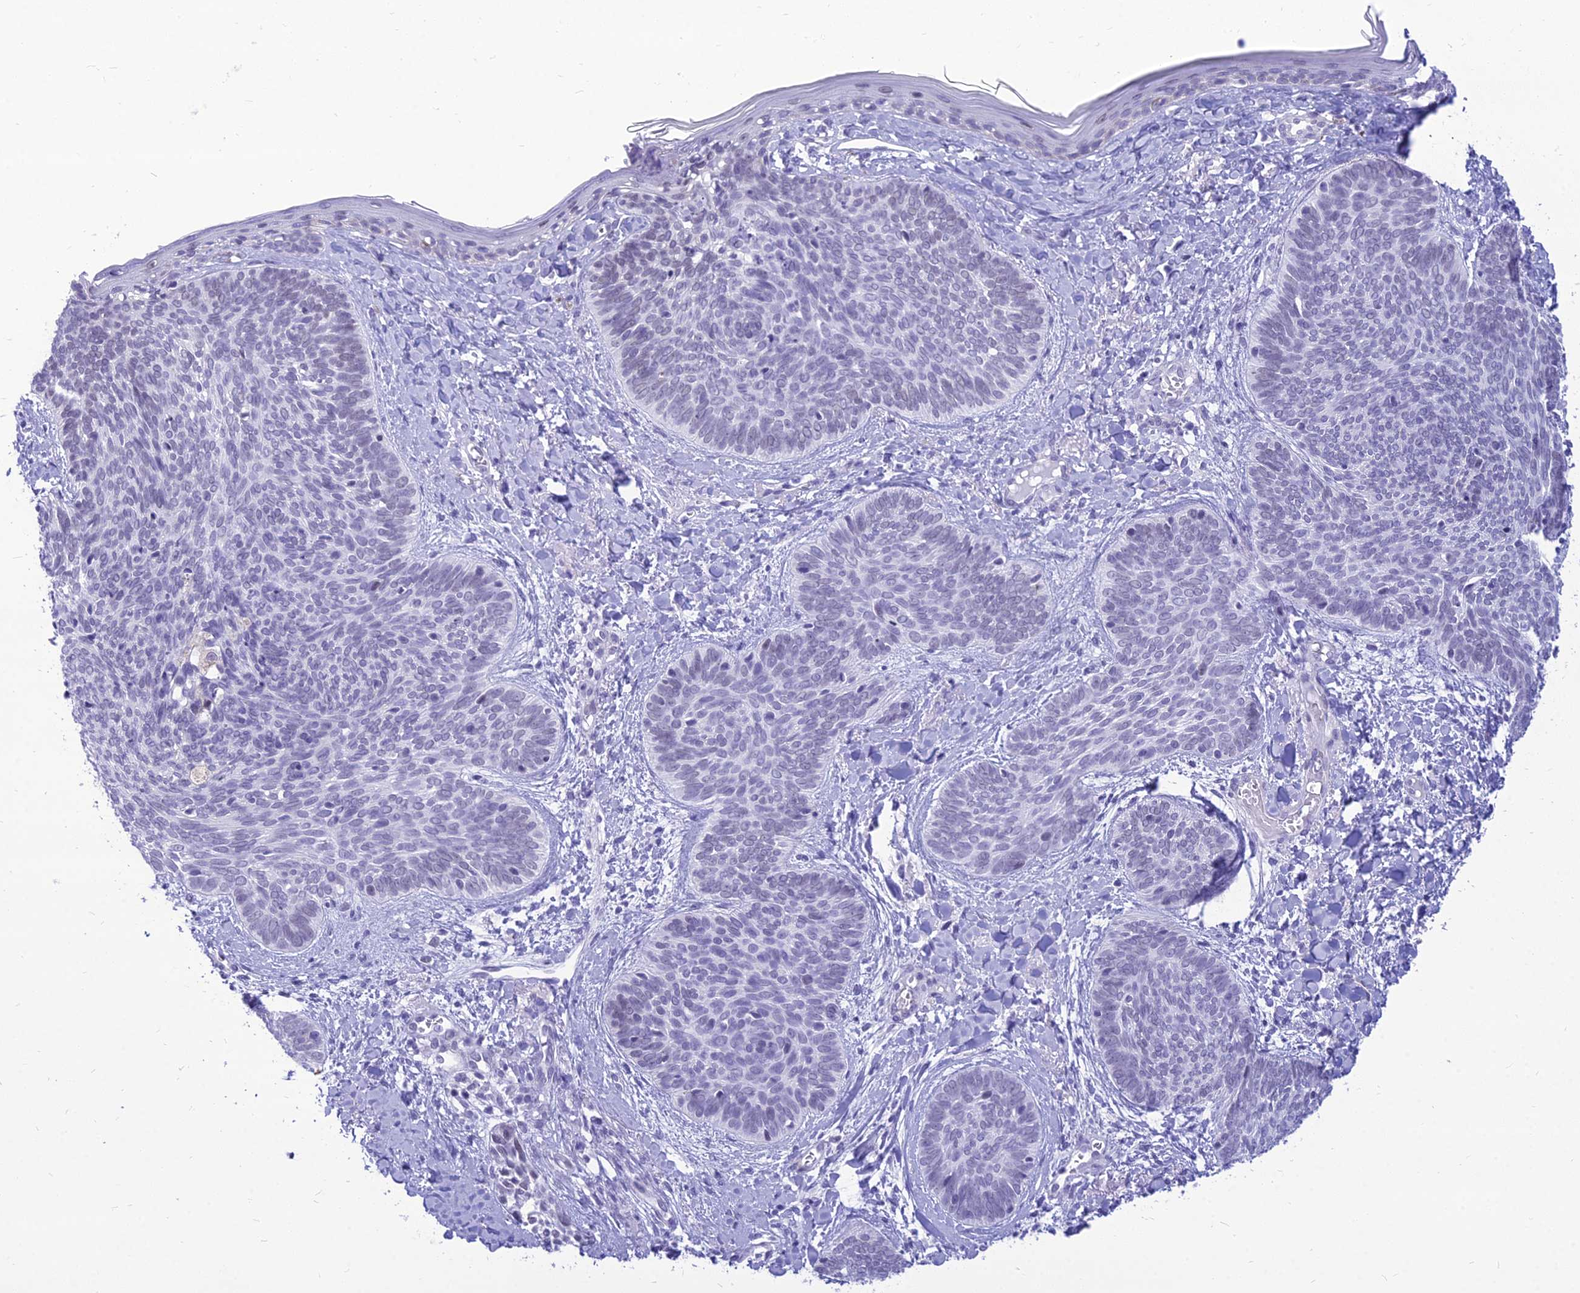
{"staining": {"intensity": "negative", "quantity": "none", "location": "none"}, "tissue": "skin cancer", "cell_type": "Tumor cells", "image_type": "cancer", "snomed": [{"axis": "morphology", "description": "Basal cell carcinoma"}, {"axis": "topography", "description": "Skin"}], "caption": "Tumor cells show no significant staining in skin cancer (basal cell carcinoma).", "gene": "DHX40", "patient": {"sex": "female", "age": 81}}